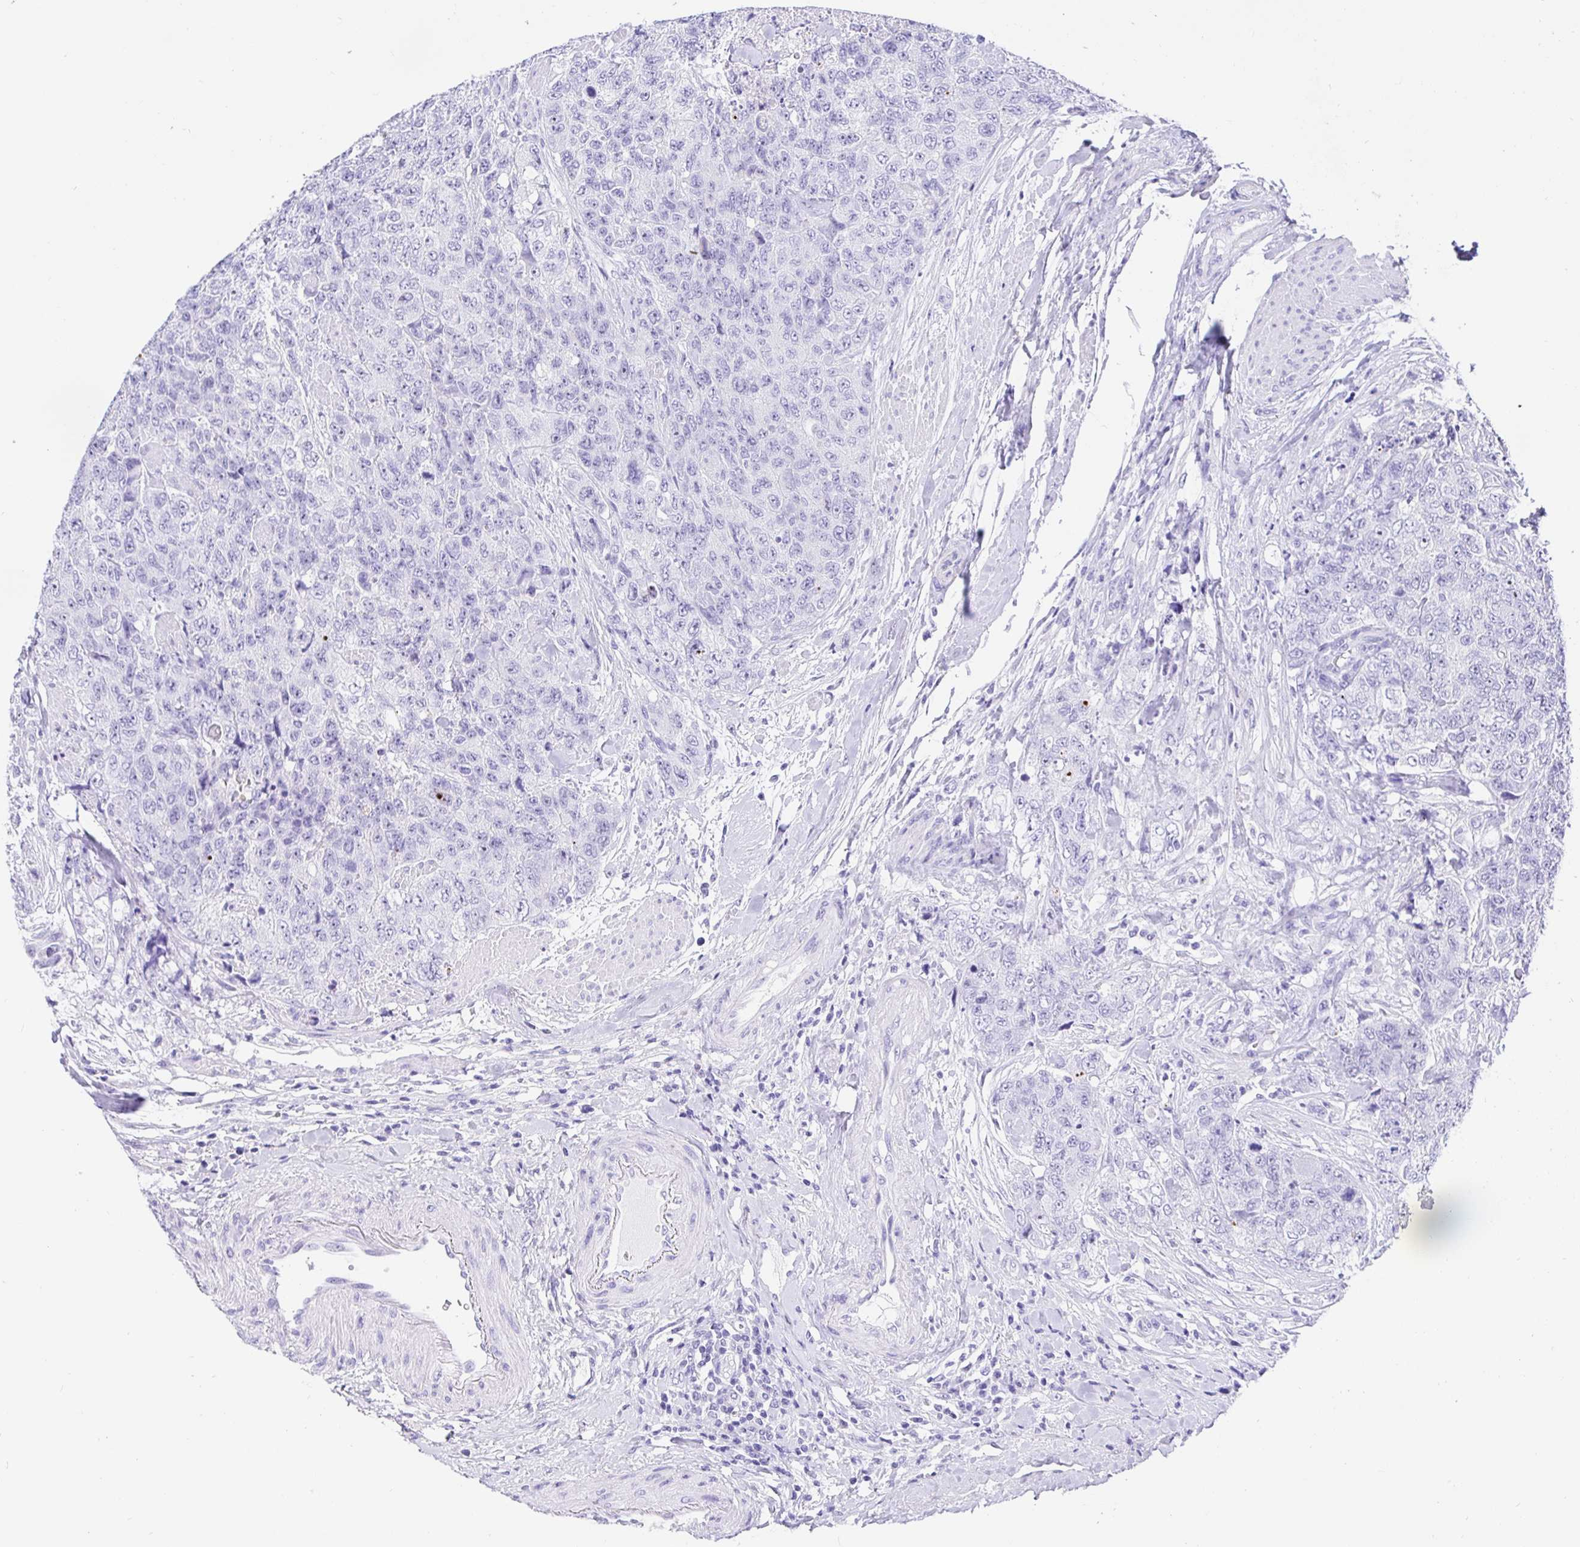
{"staining": {"intensity": "negative", "quantity": "none", "location": "none"}, "tissue": "urothelial cancer", "cell_type": "Tumor cells", "image_type": "cancer", "snomed": [{"axis": "morphology", "description": "Urothelial carcinoma, High grade"}, {"axis": "topography", "description": "Urinary bladder"}], "caption": "Immunohistochemical staining of urothelial cancer displays no significant expression in tumor cells.", "gene": "PRAMEF19", "patient": {"sex": "female", "age": 78}}